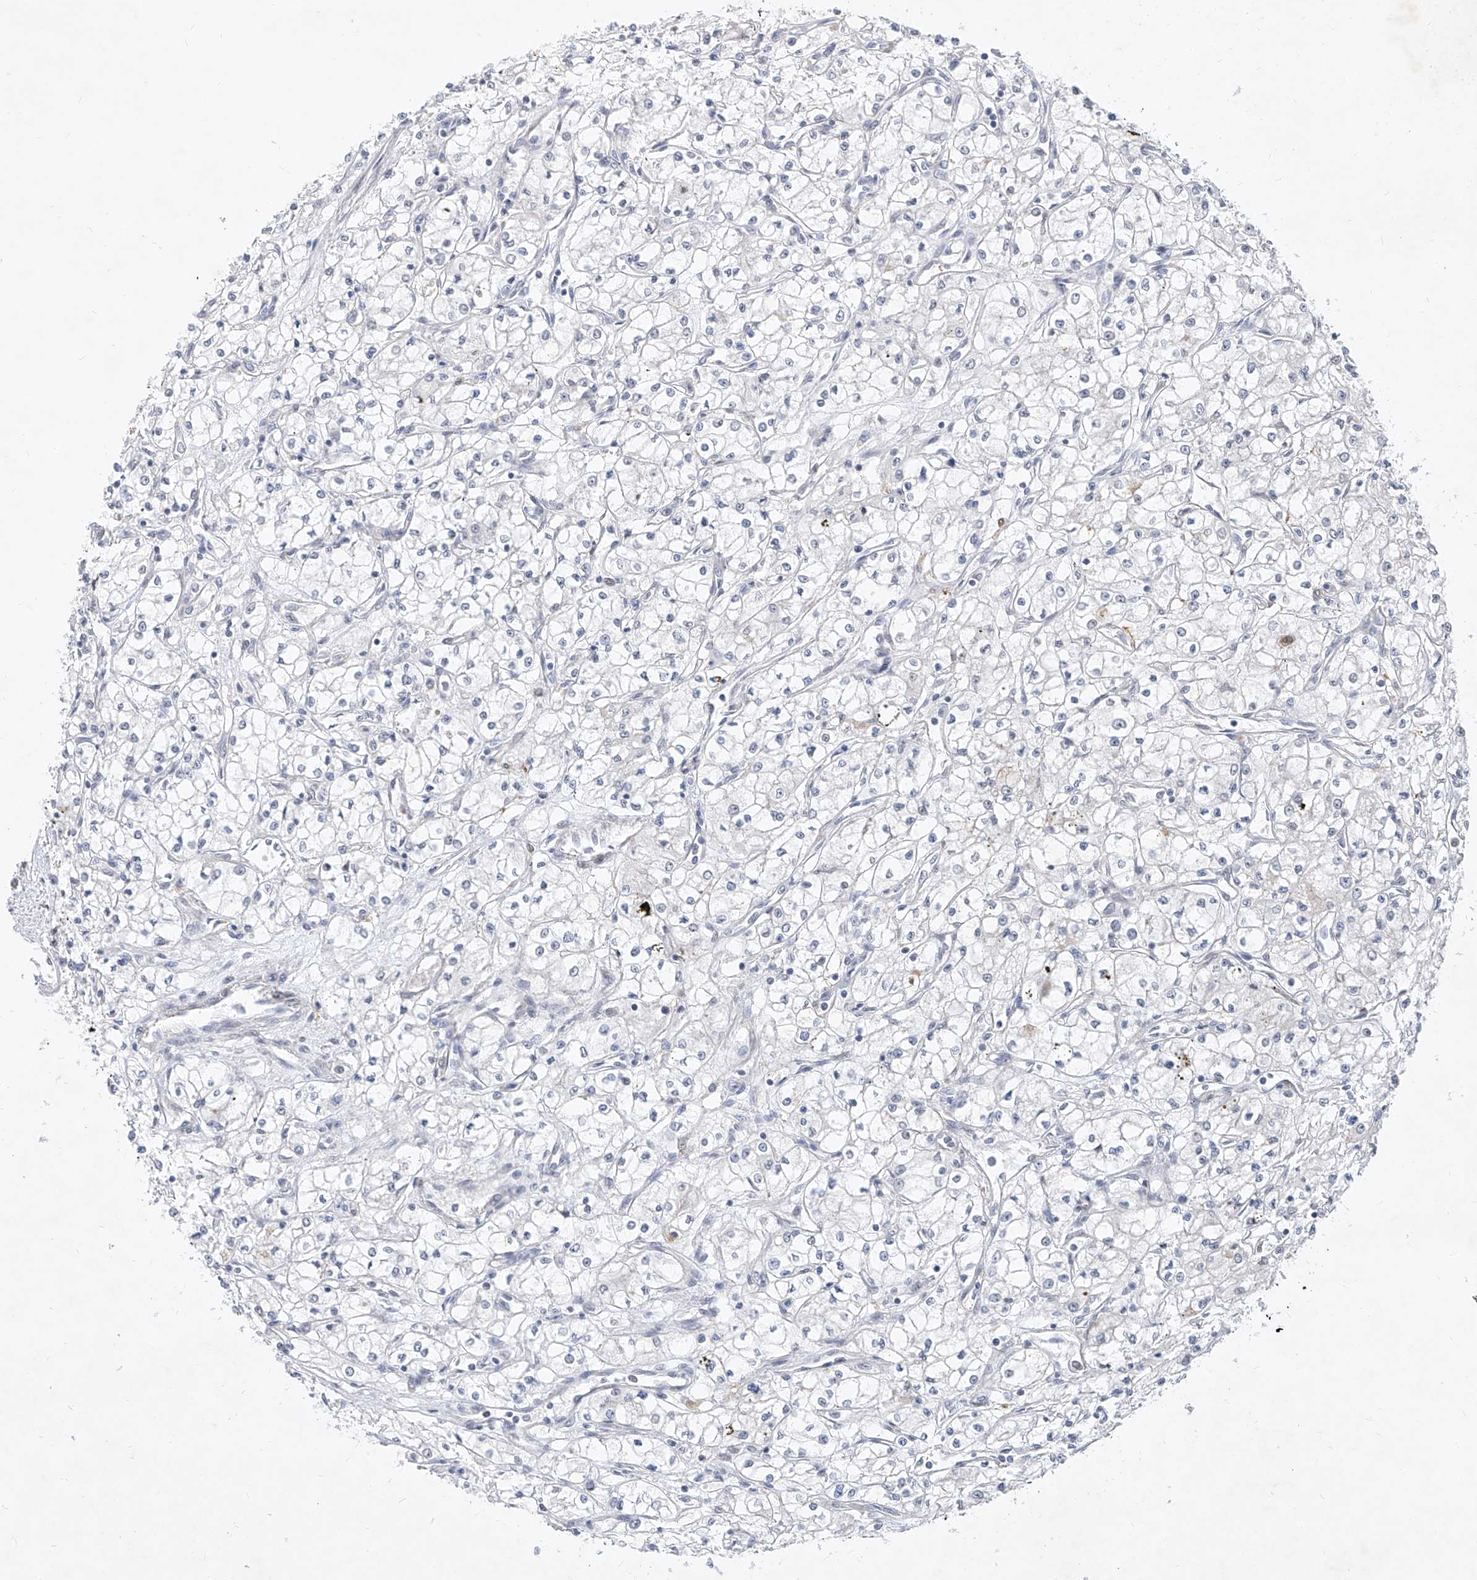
{"staining": {"intensity": "negative", "quantity": "none", "location": "none"}, "tissue": "renal cancer", "cell_type": "Tumor cells", "image_type": "cancer", "snomed": [{"axis": "morphology", "description": "Adenocarcinoma, NOS"}, {"axis": "topography", "description": "Kidney"}], "caption": "Immunohistochemistry (IHC) micrograph of neoplastic tissue: human renal cancer (adenocarcinoma) stained with DAB shows no significant protein positivity in tumor cells.", "gene": "MX2", "patient": {"sex": "male", "age": 59}}